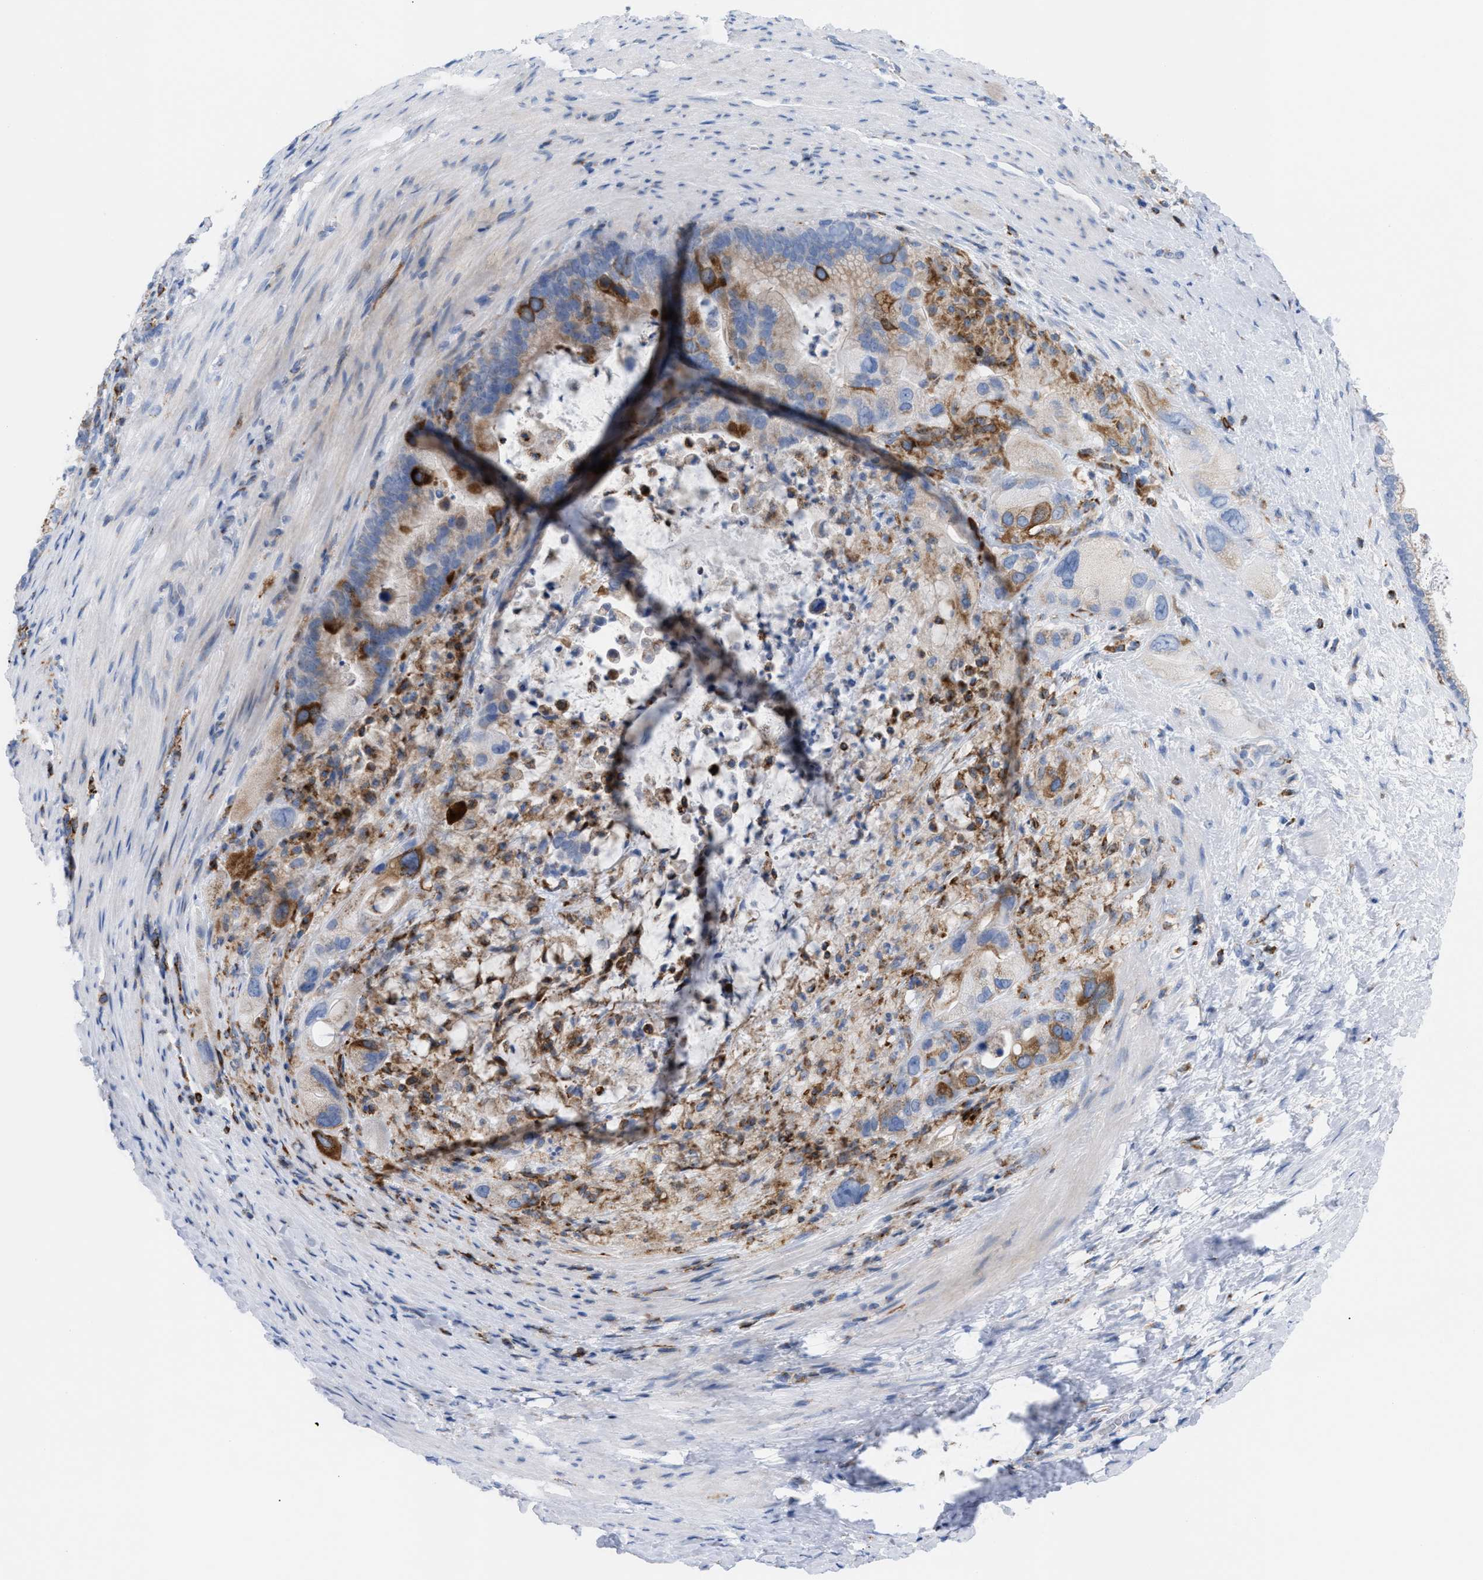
{"staining": {"intensity": "strong", "quantity": "<25%", "location": "cytoplasmic/membranous"}, "tissue": "pancreatic cancer", "cell_type": "Tumor cells", "image_type": "cancer", "snomed": [{"axis": "morphology", "description": "Adenocarcinoma, NOS"}, {"axis": "topography", "description": "Pancreas"}], "caption": "Protein expression analysis of pancreatic adenocarcinoma shows strong cytoplasmic/membranous positivity in about <25% of tumor cells. (DAB (3,3'-diaminobenzidine) = brown stain, brightfield microscopy at high magnification).", "gene": "TACC3", "patient": {"sex": "male", "age": 69}}